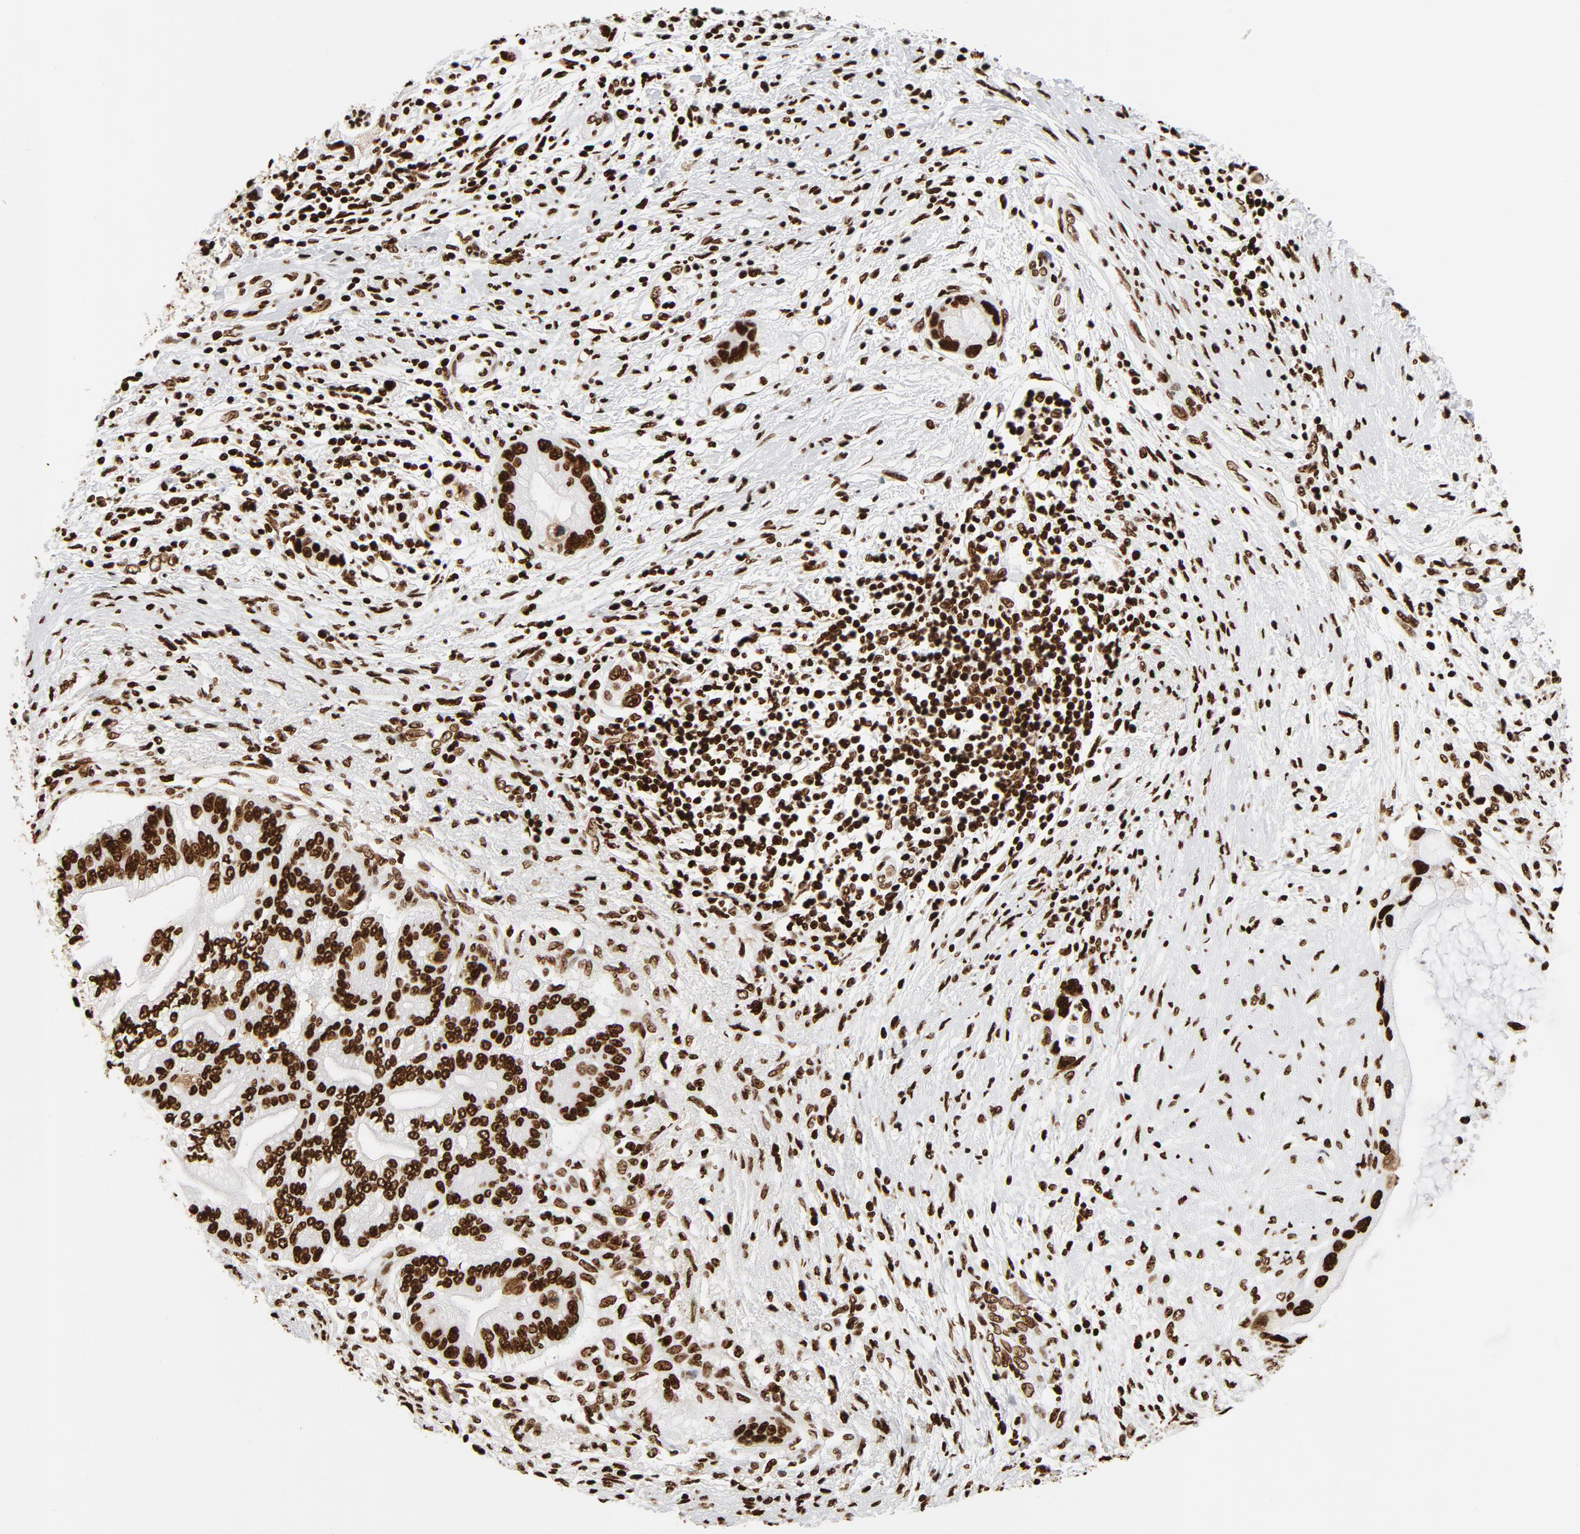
{"staining": {"intensity": "strong", "quantity": ">75%", "location": "nuclear"}, "tissue": "pancreatic cancer", "cell_type": "Tumor cells", "image_type": "cancer", "snomed": [{"axis": "morphology", "description": "Adenocarcinoma, NOS"}, {"axis": "topography", "description": "Pancreas"}], "caption": "About >75% of tumor cells in human pancreatic adenocarcinoma reveal strong nuclear protein expression as visualized by brown immunohistochemical staining.", "gene": "XRCC6", "patient": {"sex": "female", "age": 59}}